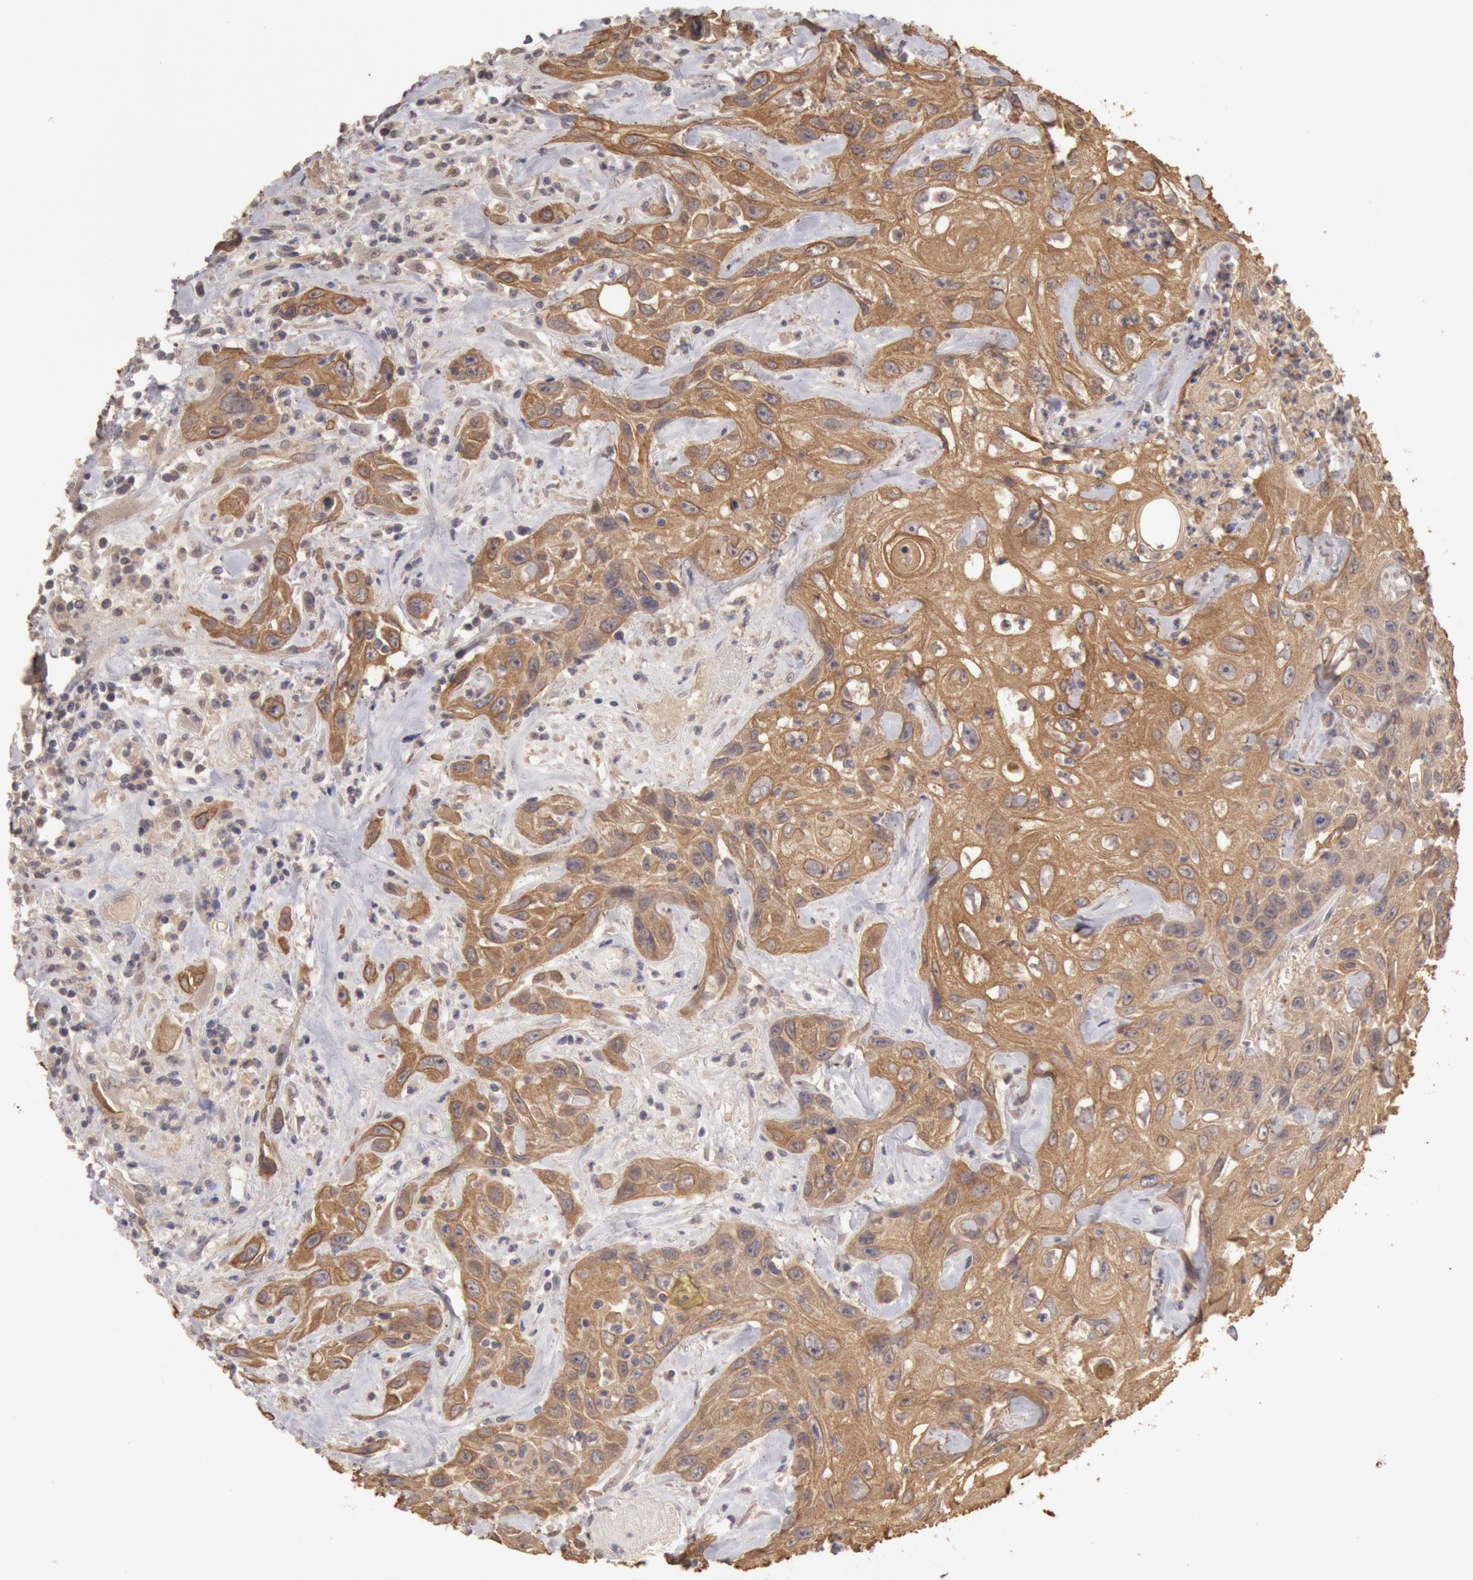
{"staining": {"intensity": "strong", "quantity": ">75%", "location": "cytoplasmic/membranous"}, "tissue": "urothelial cancer", "cell_type": "Tumor cells", "image_type": "cancer", "snomed": [{"axis": "morphology", "description": "Urothelial carcinoma, High grade"}, {"axis": "topography", "description": "Urinary bladder"}], "caption": "An image showing strong cytoplasmic/membranous positivity in about >75% of tumor cells in urothelial cancer, as visualized by brown immunohistochemical staining.", "gene": "ZFP36L1", "patient": {"sex": "female", "age": 84}}